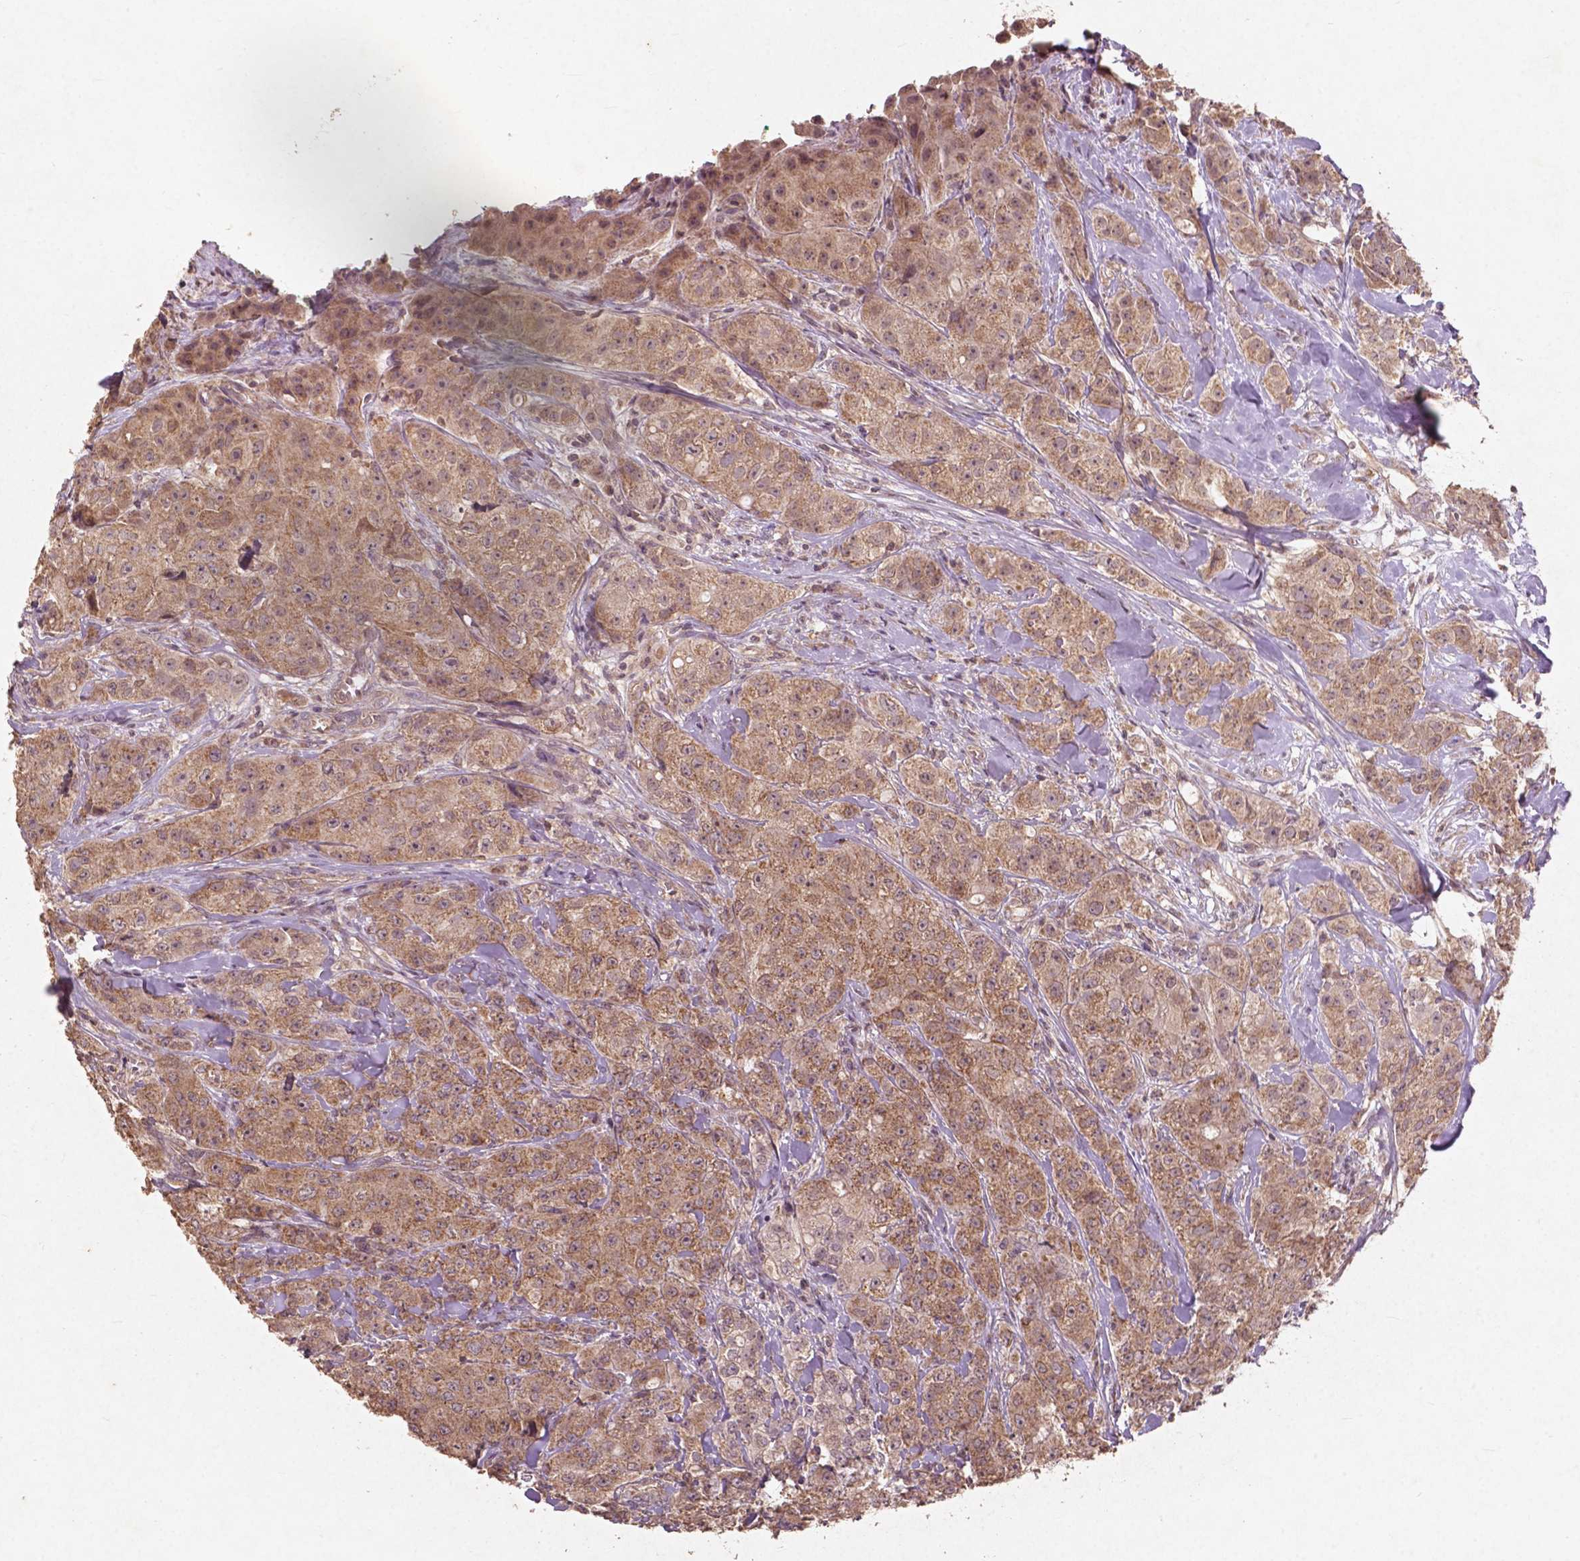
{"staining": {"intensity": "moderate", "quantity": ">75%", "location": "cytoplasmic/membranous"}, "tissue": "breast cancer", "cell_type": "Tumor cells", "image_type": "cancer", "snomed": [{"axis": "morphology", "description": "Duct carcinoma"}, {"axis": "topography", "description": "Breast"}], "caption": "This is a photomicrograph of immunohistochemistry staining of breast cancer, which shows moderate positivity in the cytoplasmic/membranous of tumor cells.", "gene": "ST6GALNAC5", "patient": {"sex": "female", "age": 43}}